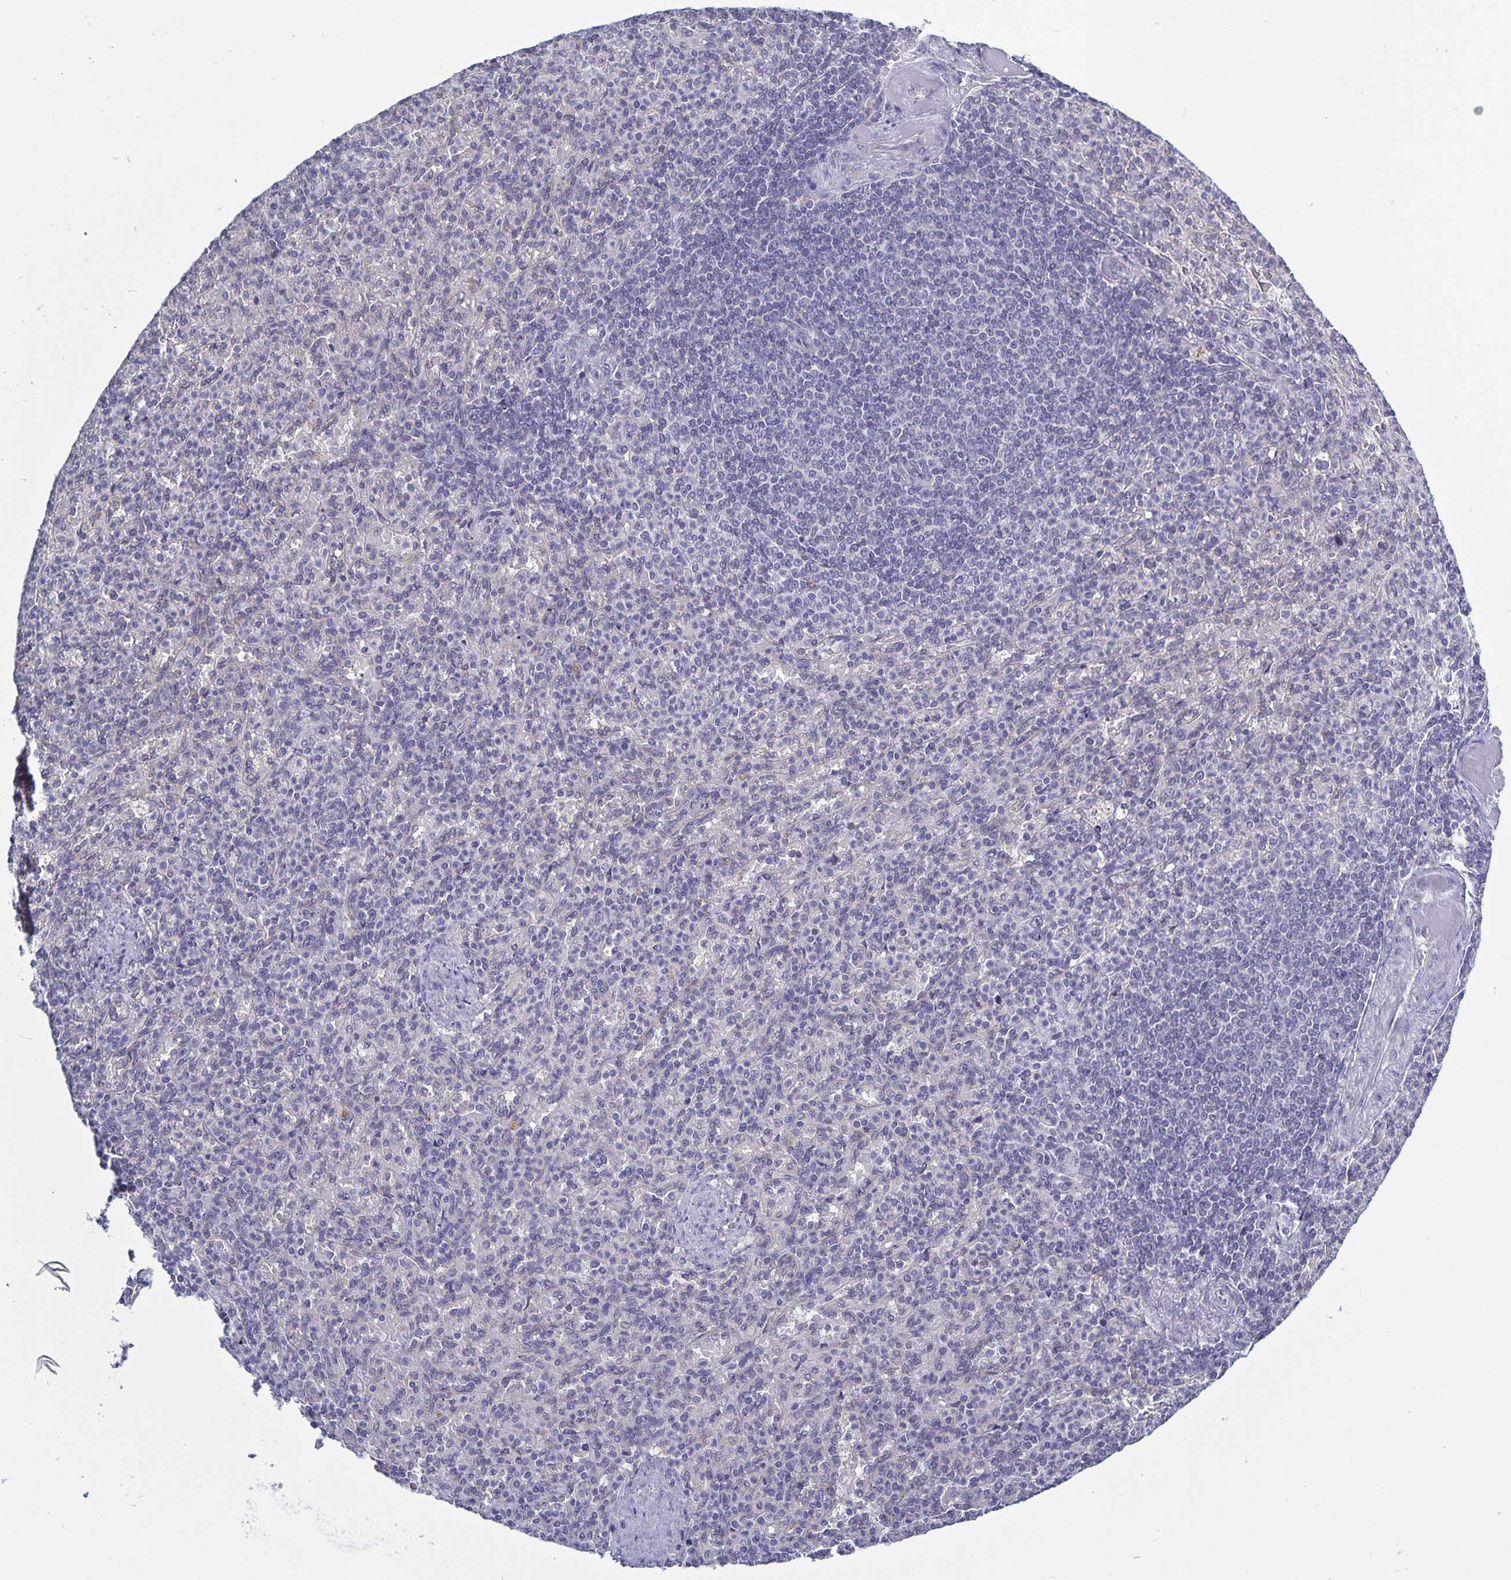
{"staining": {"intensity": "negative", "quantity": "none", "location": "none"}, "tissue": "spleen", "cell_type": "Cells in red pulp", "image_type": "normal", "snomed": [{"axis": "morphology", "description": "Normal tissue, NOS"}, {"axis": "topography", "description": "Spleen"}], "caption": "Immunohistochemical staining of benign human spleen demonstrates no significant expression in cells in red pulp. (Brightfield microscopy of DAB (3,3'-diaminobenzidine) immunohistochemistry at high magnification).", "gene": "PLCB3", "patient": {"sex": "female", "age": 74}}